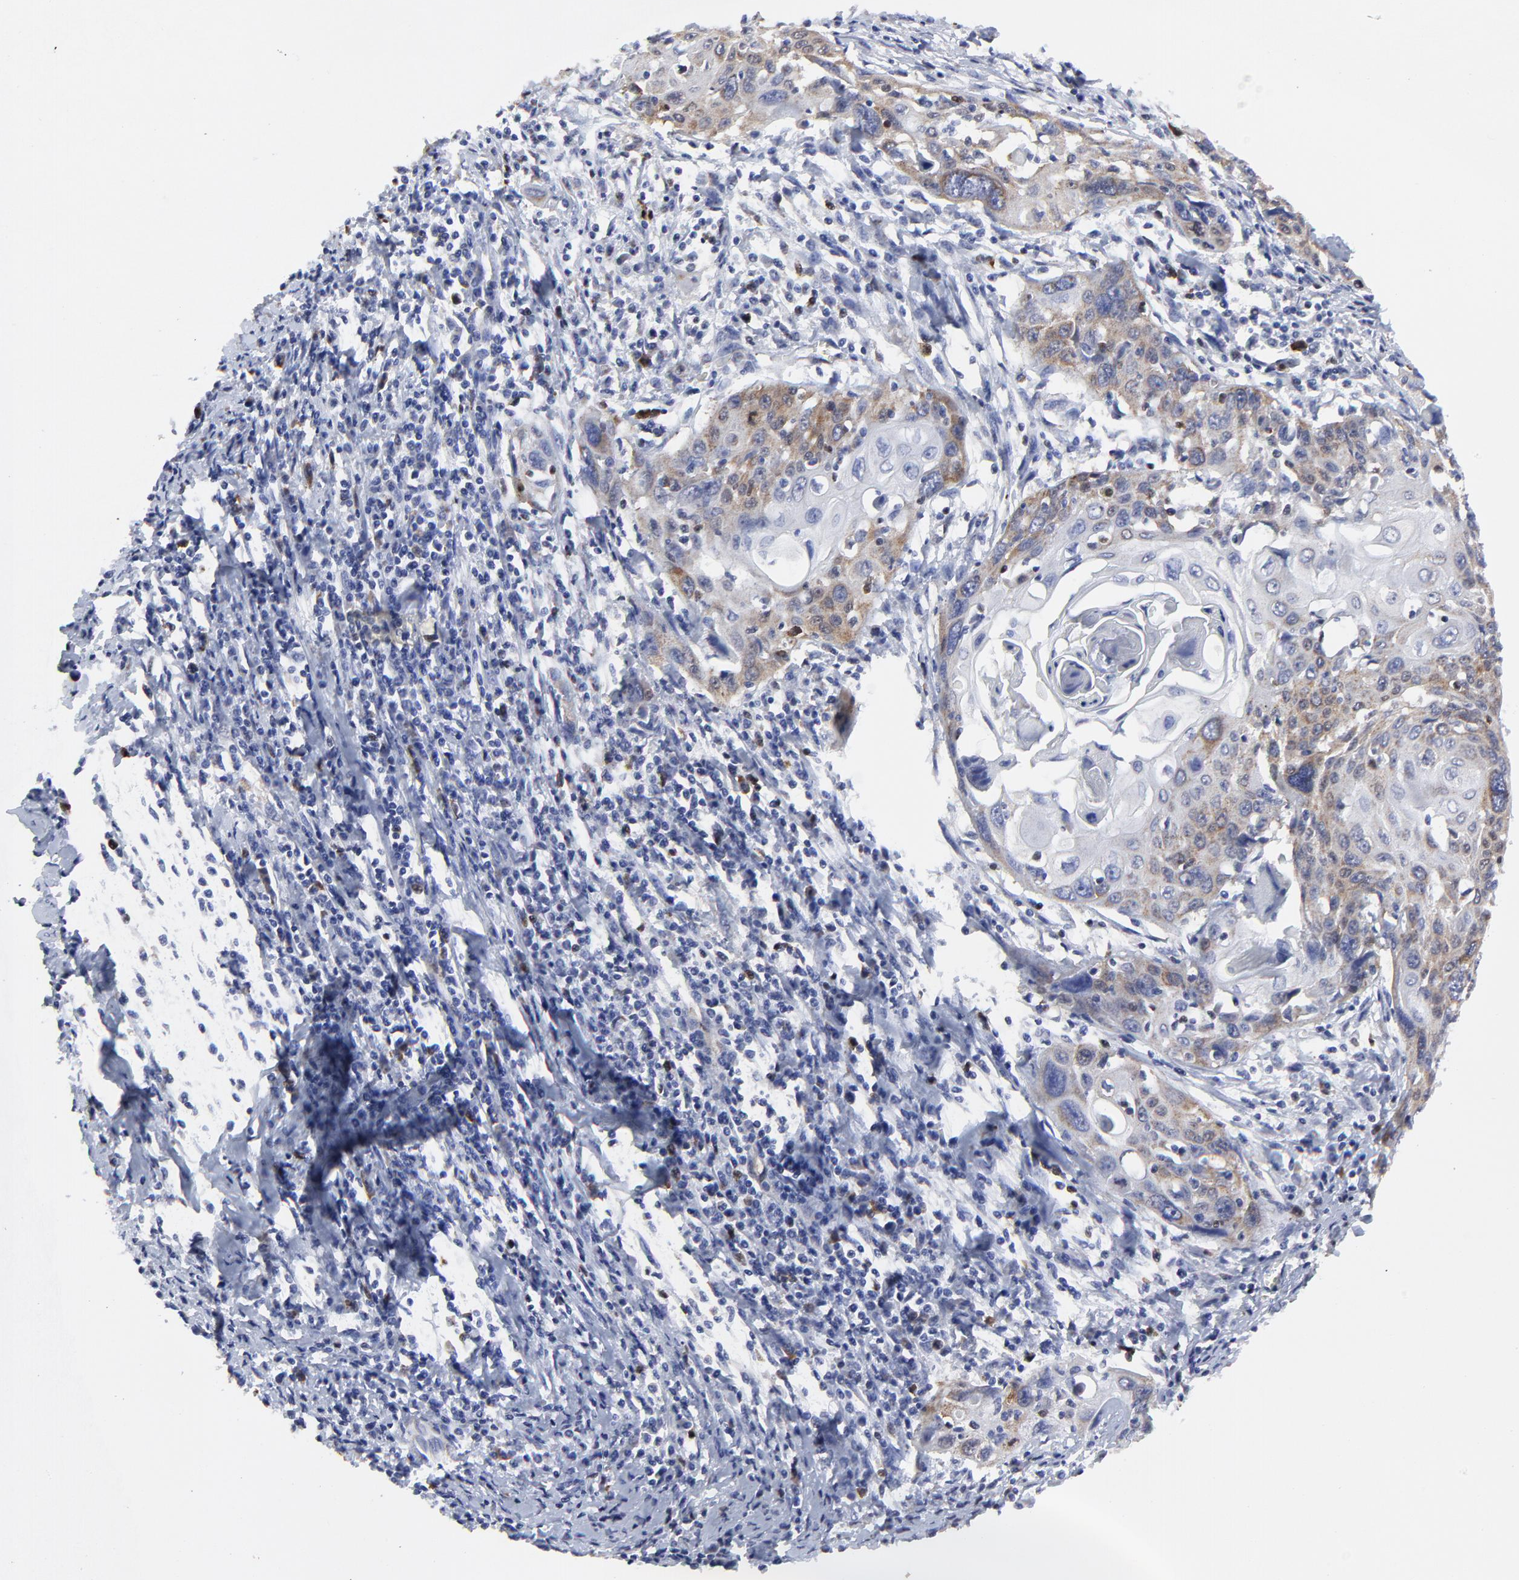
{"staining": {"intensity": "moderate", "quantity": "25%-75%", "location": "cytoplasmic/membranous"}, "tissue": "cervical cancer", "cell_type": "Tumor cells", "image_type": "cancer", "snomed": [{"axis": "morphology", "description": "Squamous cell carcinoma, NOS"}, {"axis": "topography", "description": "Cervix"}], "caption": "Immunohistochemical staining of human cervical squamous cell carcinoma reveals medium levels of moderate cytoplasmic/membranous protein expression in about 25%-75% of tumor cells.", "gene": "NCAPH", "patient": {"sex": "female", "age": 54}}